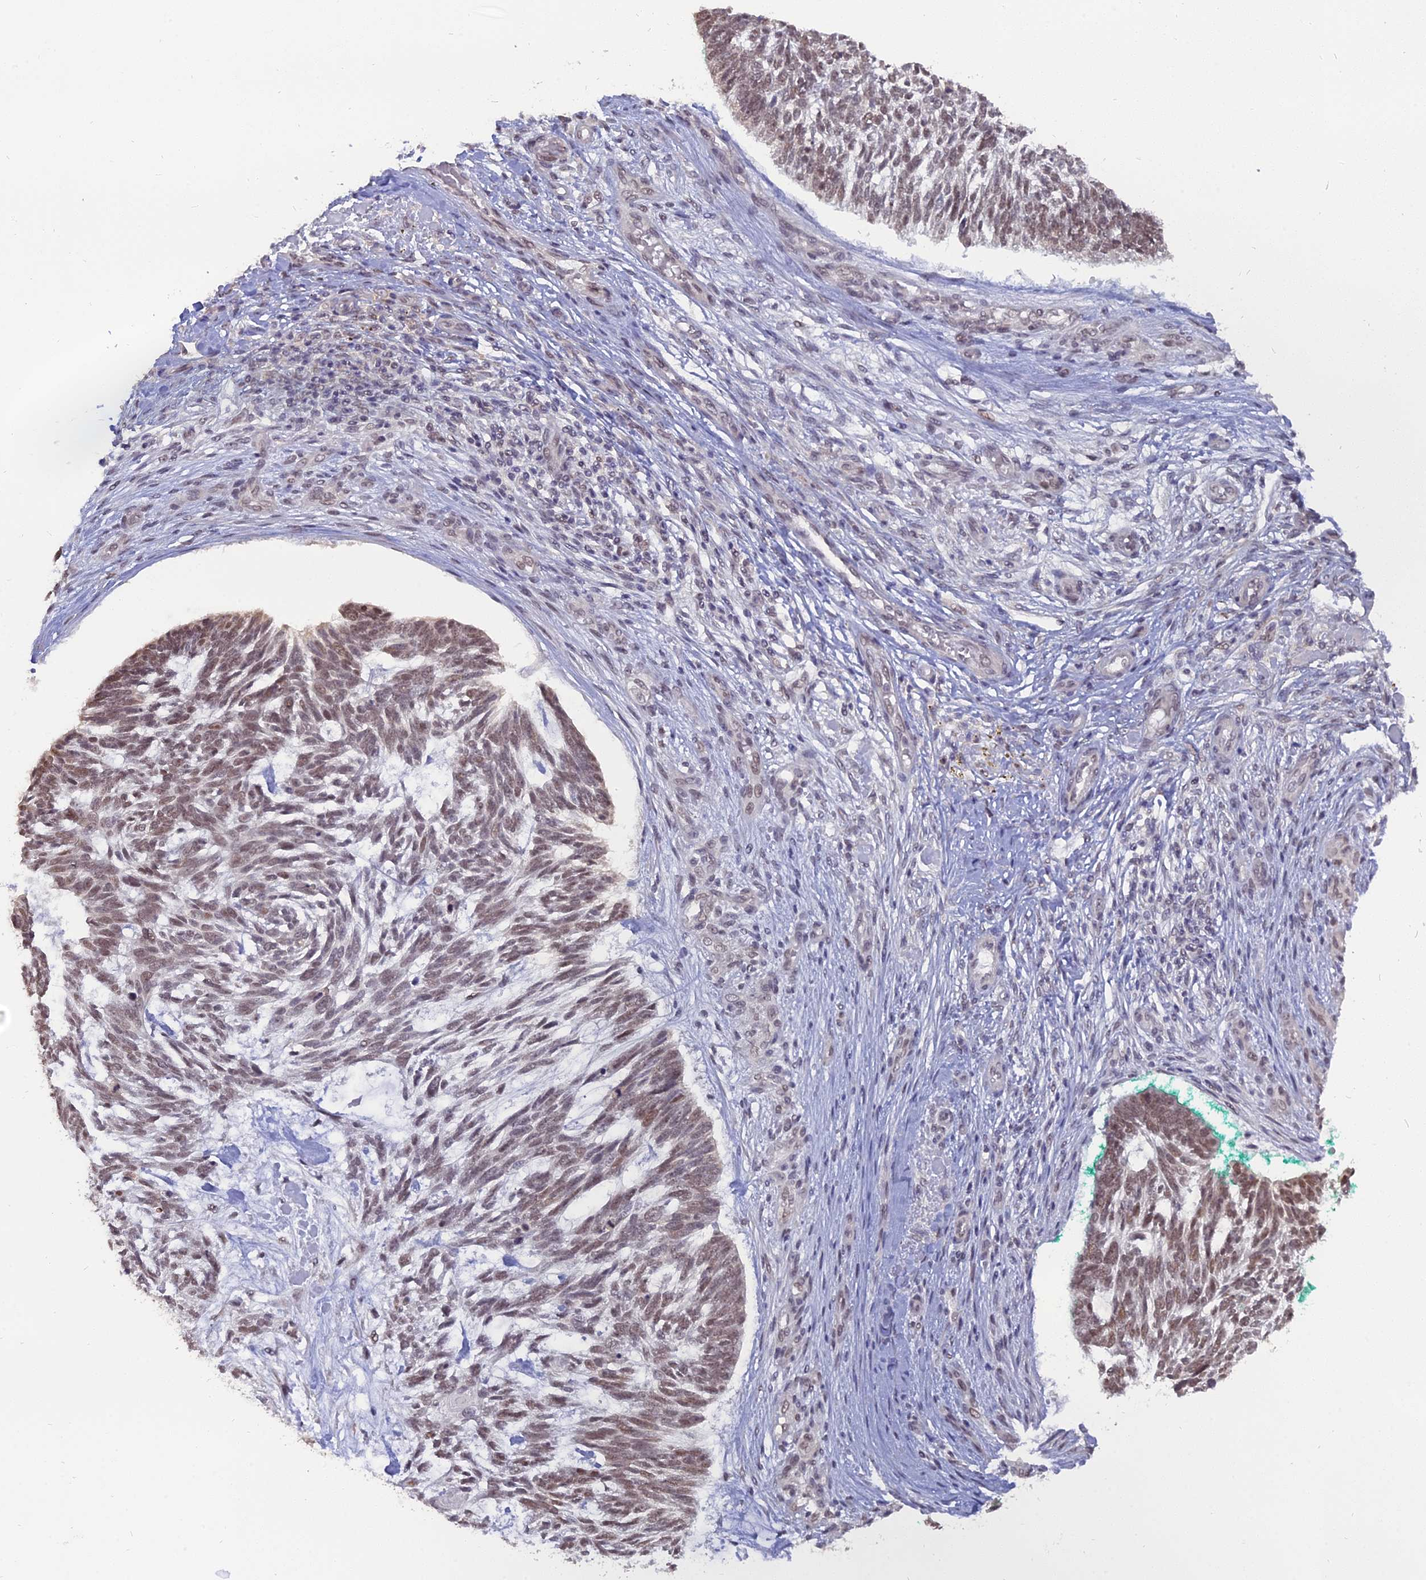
{"staining": {"intensity": "moderate", "quantity": ">75%", "location": "nuclear"}, "tissue": "skin cancer", "cell_type": "Tumor cells", "image_type": "cancer", "snomed": [{"axis": "morphology", "description": "Basal cell carcinoma"}, {"axis": "topography", "description": "Skin"}], "caption": "Skin basal cell carcinoma stained for a protein (brown) reveals moderate nuclear positive positivity in about >75% of tumor cells.", "gene": "NR1H3", "patient": {"sex": "male", "age": 88}}